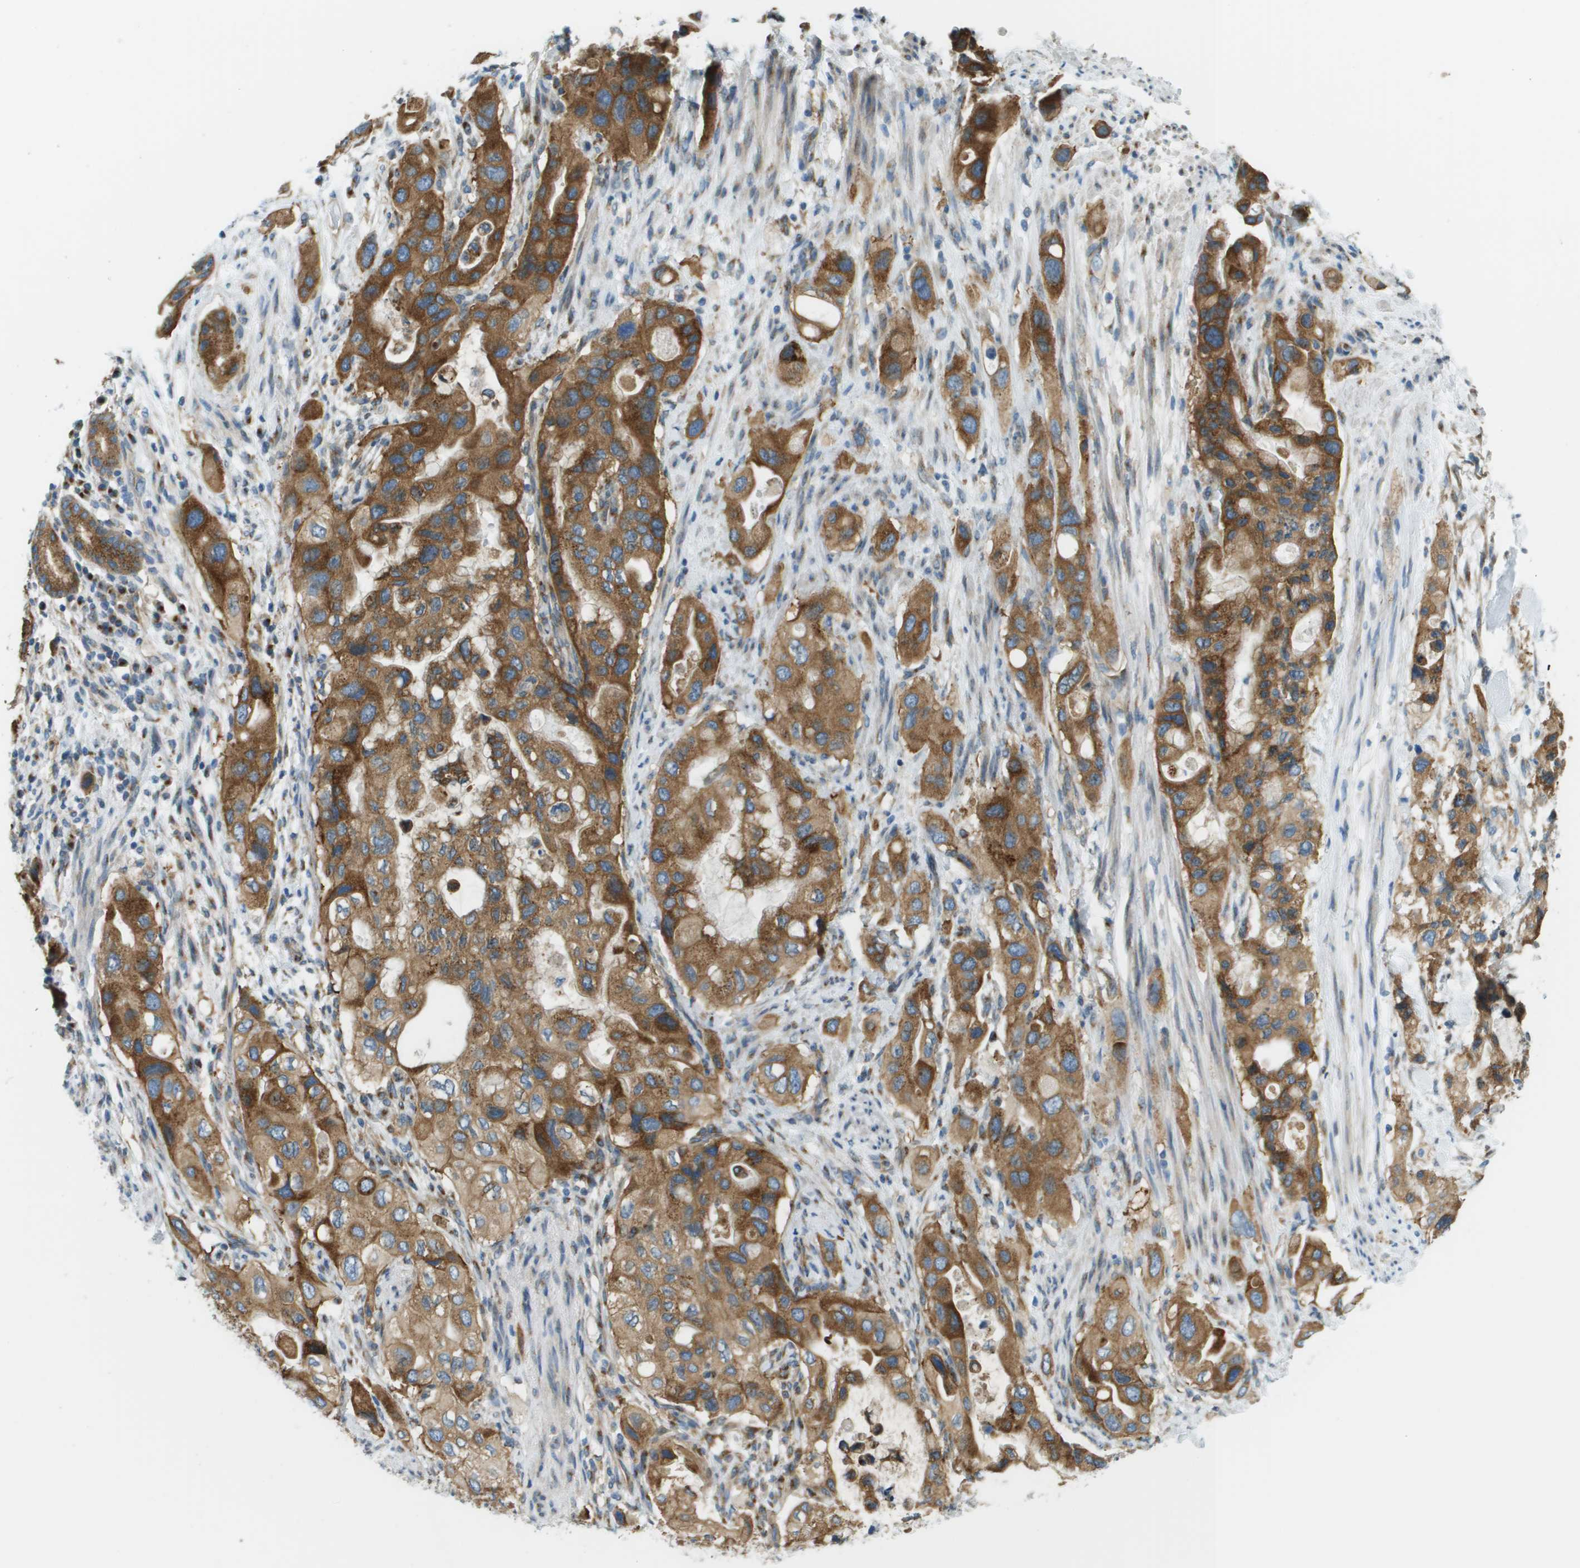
{"staining": {"intensity": "strong", "quantity": ">75%", "location": "cytoplasmic/membranous"}, "tissue": "pancreatic cancer", "cell_type": "Tumor cells", "image_type": "cancer", "snomed": [{"axis": "morphology", "description": "Adenocarcinoma, NOS"}, {"axis": "topography", "description": "Pancreas"}], "caption": "Pancreatic cancer (adenocarcinoma) was stained to show a protein in brown. There is high levels of strong cytoplasmic/membranous expression in approximately >75% of tumor cells. The protein is shown in brown color, while the nuclei are stained blue.", "gene": "ACBD3", "patient": {"sex": "female", "age": 56}}